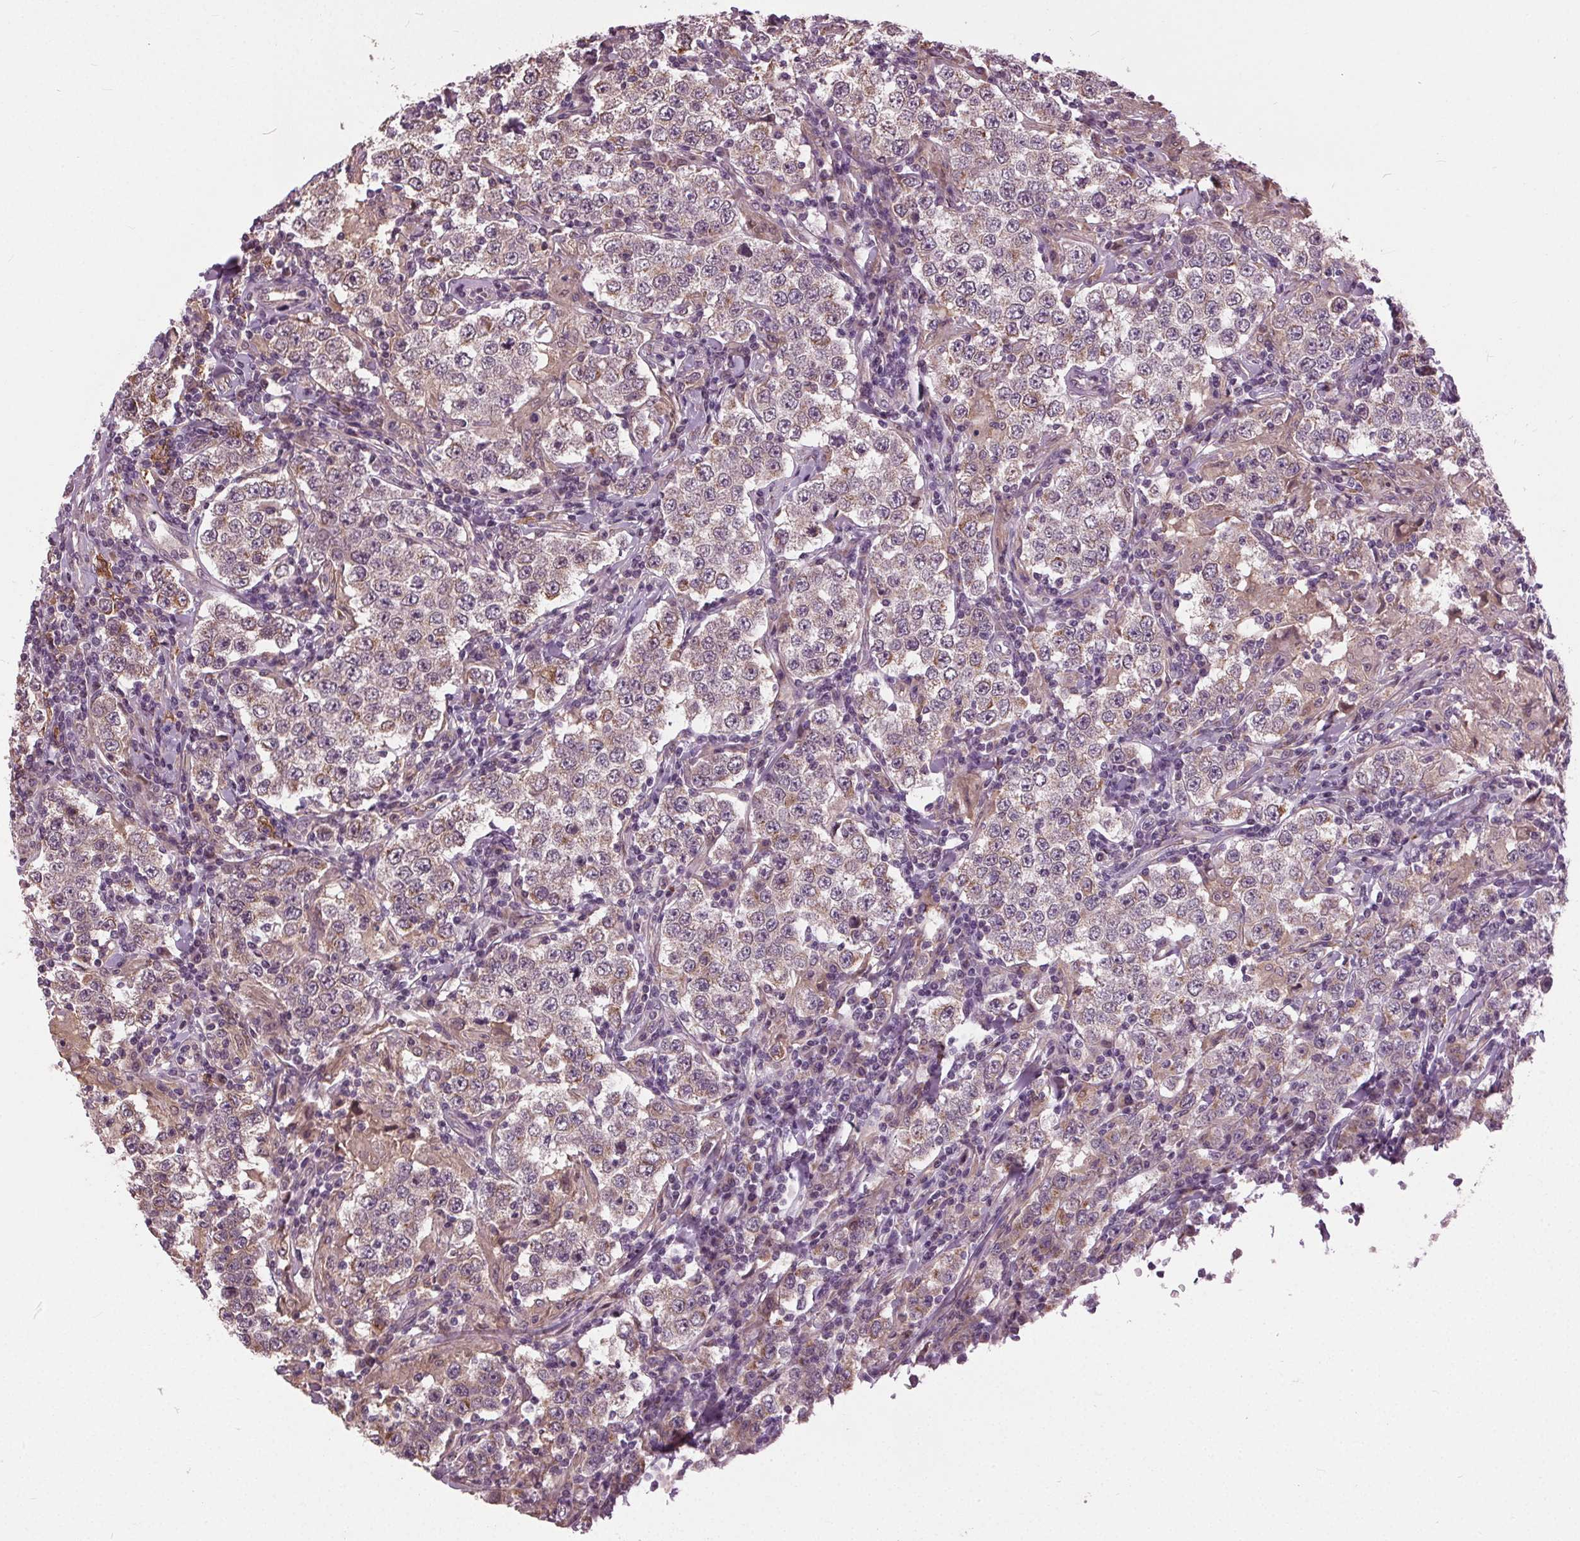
{"staining": {"intensity": "weak", "quantity": "25%-75%", "location": "cytoplasmic/membranous"}, "tissue": "testis cancer", "cell_type": "Tumor cells", "image_type": "cancer", "snomed": [{"axis": "morphology", "description": "Seminoma, NOS"}, {"axis": "morphology", "description": "Carcinoma, Embryonal, NOS"}, {"axis": "topography", "description": "Testis"}], "caption": "Protein staining of testis cancer (embryonal carcinoma) tissue demonstrates weak cytoplasmic/membranous expression in approximately 25%-75% of tumor cells. The staining is performed using DAB brown chromogen to label protein expression. The nuclei are counter-stained blue using hematoxylin.", "gene": "BSDC1", "patient": {"sex": "male", "age": 41}}